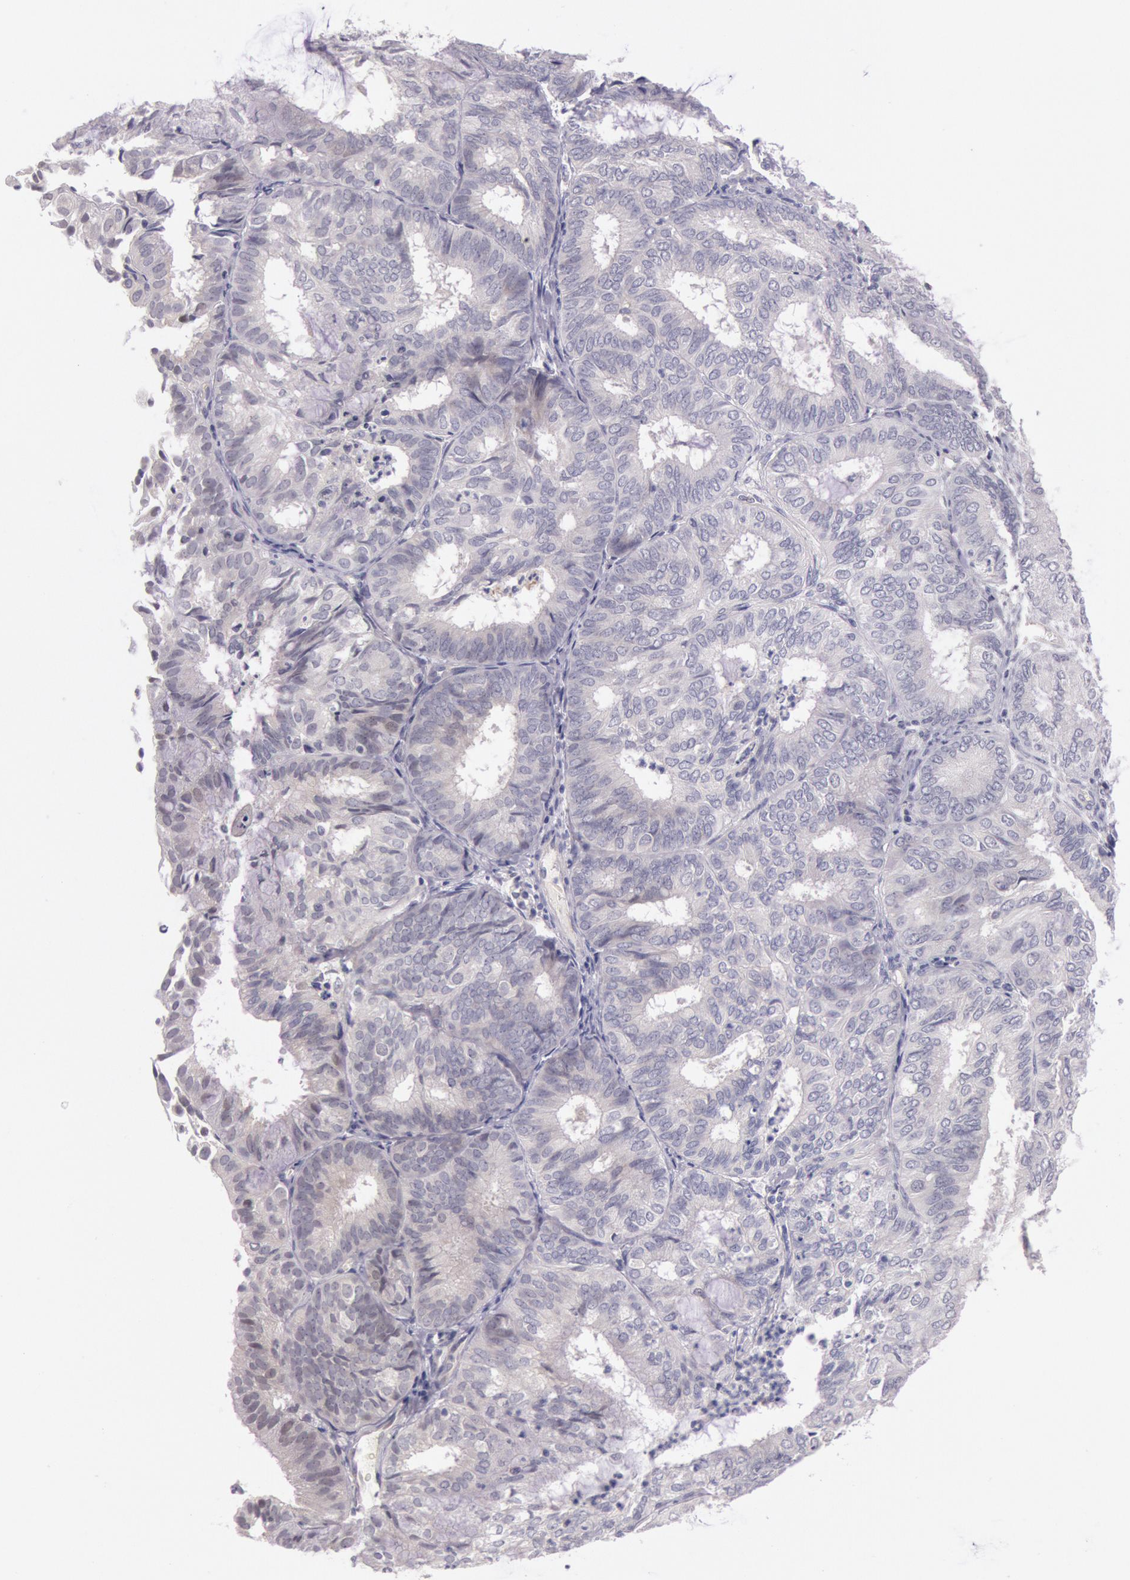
{"staining": {"intensity": "weak", "quantity": "25%-75%", "location": "cytoplasmic/membranous"}, "tissue": "endometrial cancer", "cell_type": "Tumor cells", "image_type": "cancer", "snomed": [{"axis": "morphology", "description": "Adenocarcinoma, NOS"}, {"axis": "topography", "description": "Endometrium"}], "caption": "A photomicrograph of human endometrial cancer (adenocarcinoma) stained for a protein reveals weak cytoplasmic/membranous brown staining in tumor cells.", "gene": "TRIB2", "patient": {"sex": "female", "age": 59}}